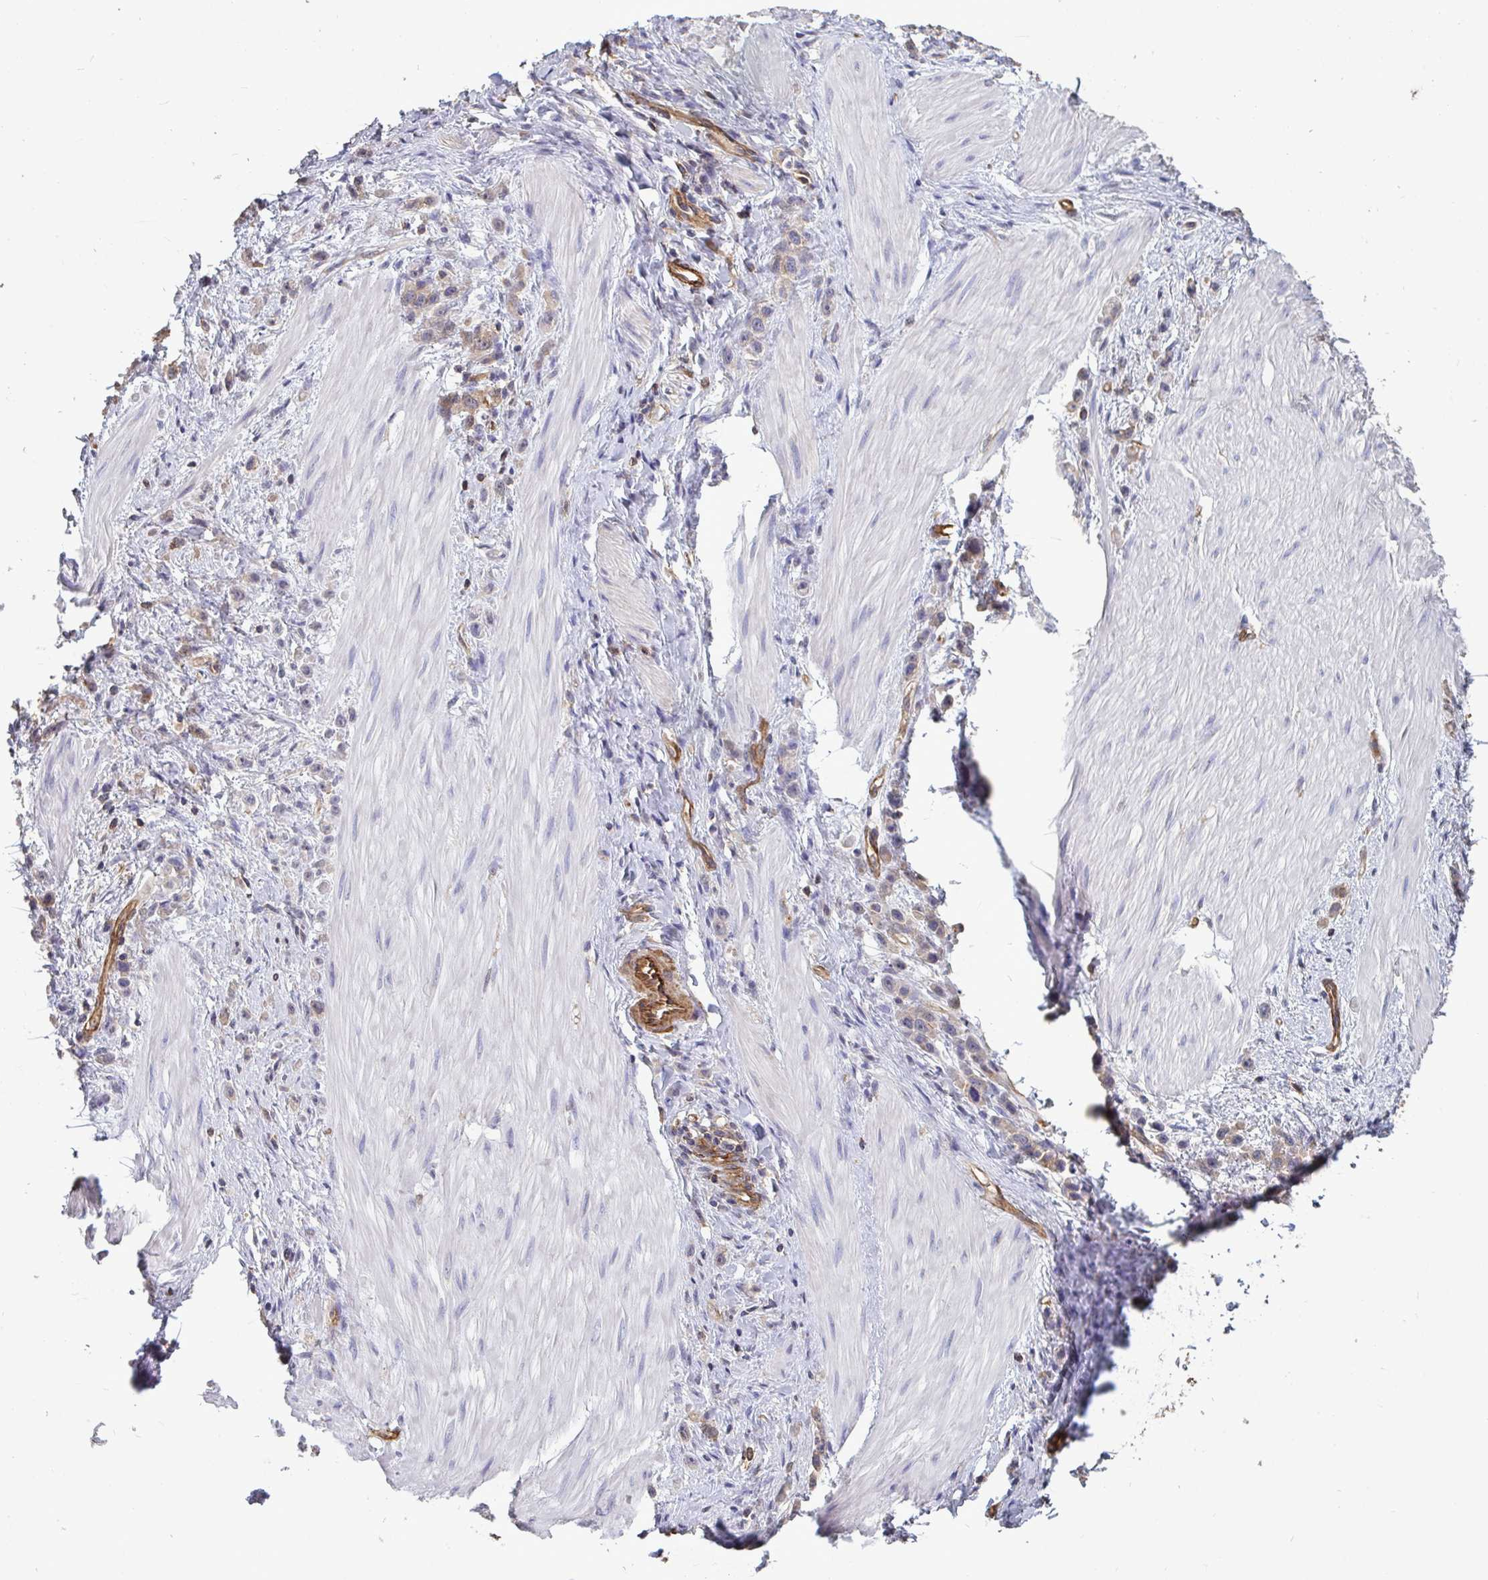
{"staining": {"intensity": "weak", "quantity": "25%-75%", "location": "cytoplasmic/membranous"}, "tissue": "stomach cancer", "cell_type": "Tumor cells", "image_type": "cancer", "snomed": [{"axis": "morphology", "description": "Adenocarcinoma, NOS"}, {"axis": "topography", "description": "Stomach"}], "caption": "Immunohistochemical staining of adenocarcinoma (stomach) displays weak cytoplasmic/membranous protein staining in approximately 25%-75% of tumor cells.", "gene": "ISCU", "patient": {"sex": "male", "age": 47}}